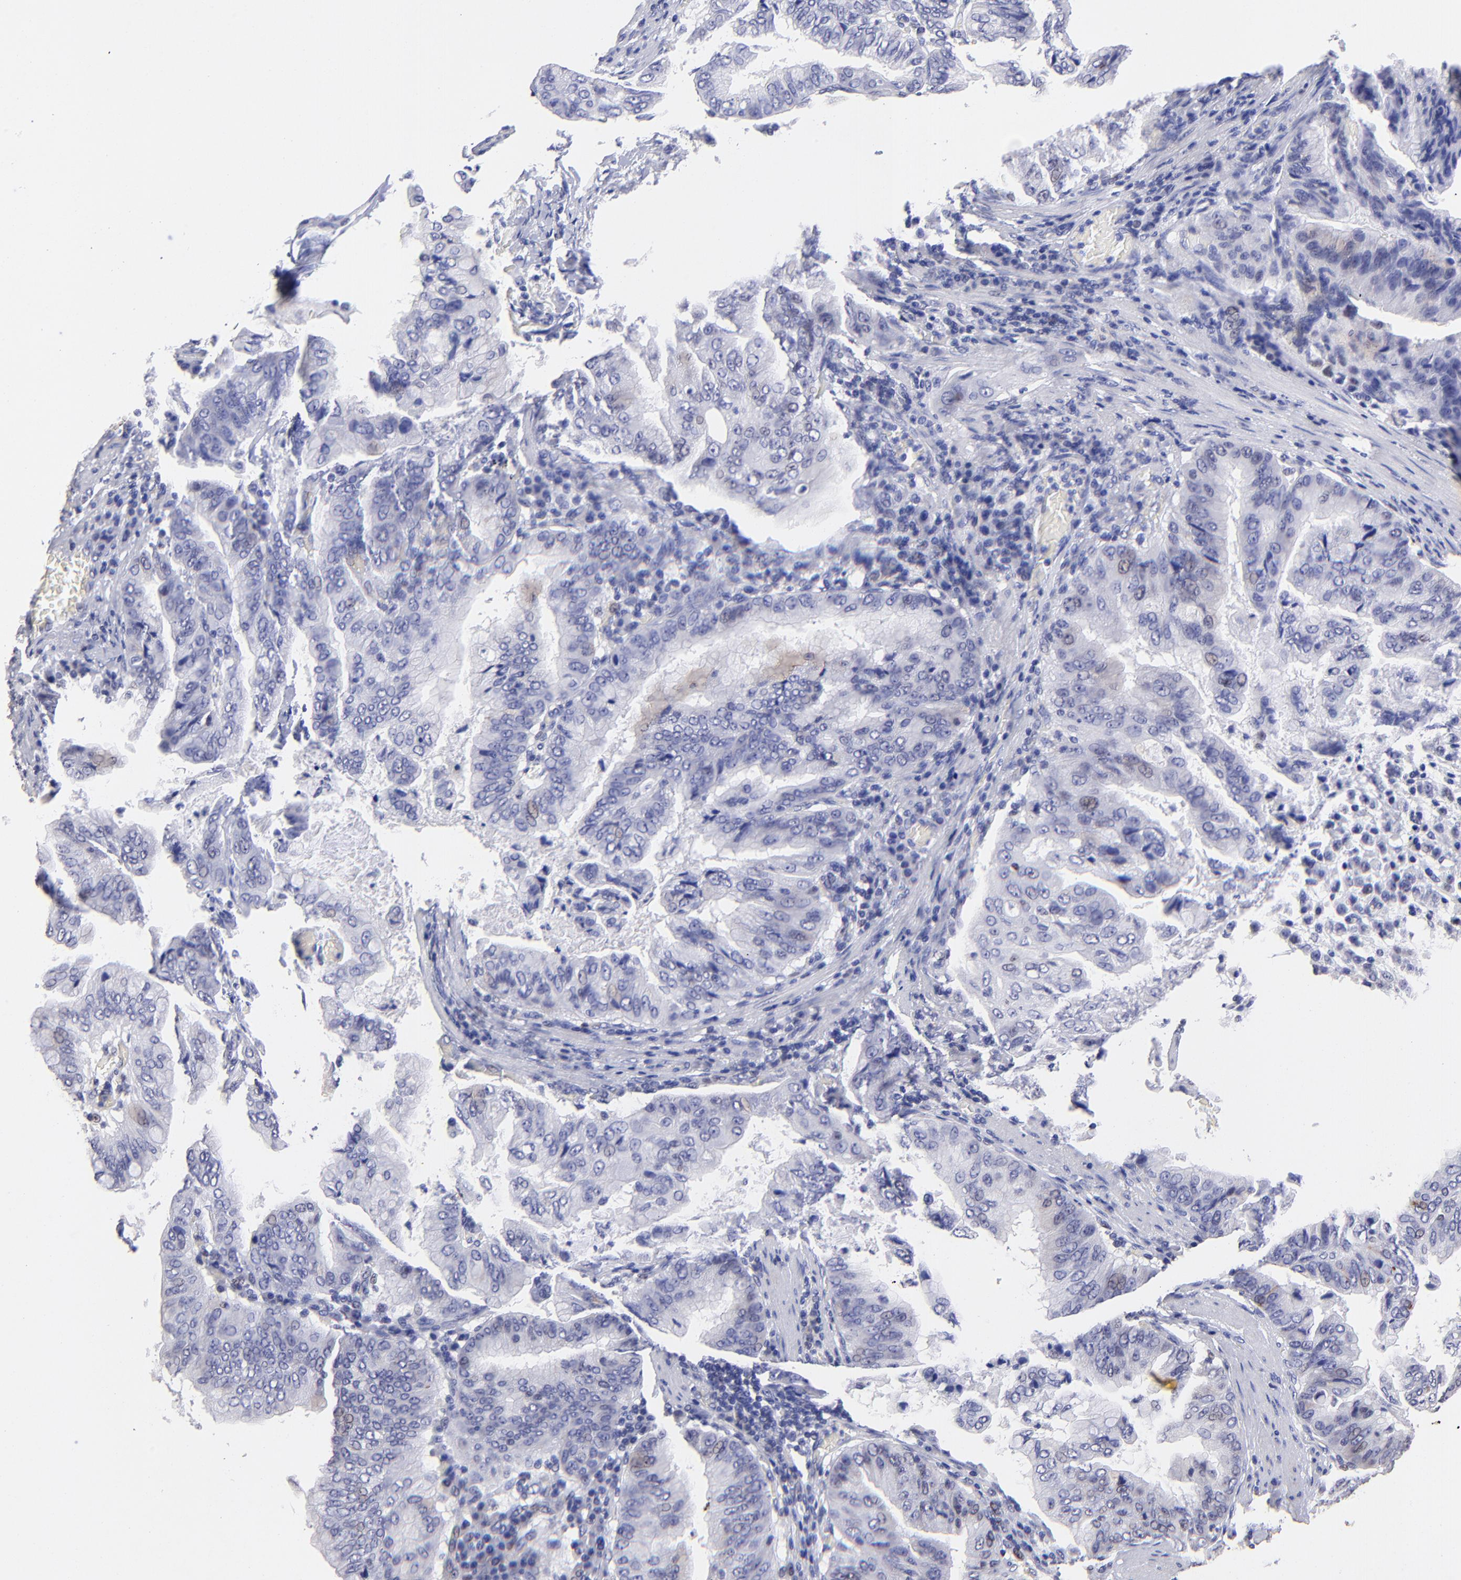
{"staining": {"intensity": "weak", "quantity": "<25%", "location": "nuclear"}, "tissue": "stomach cancer", "cell_type": "Tumor cells", "image_type": "cancer", "snomed": [{"axis": "morphology", "description": "Adenocarcinoma, NOS"}, {"axis": "topography", "description": "Stomach, upper"}], "caption": "A high-resolution histopathology image shows IHC staining of stomach cancer (adenocarcinoma), which demonstrates no significant expression in tumor cells.", "gene": "DNMT1", "patient": {"sex": "male", "age": 80}}